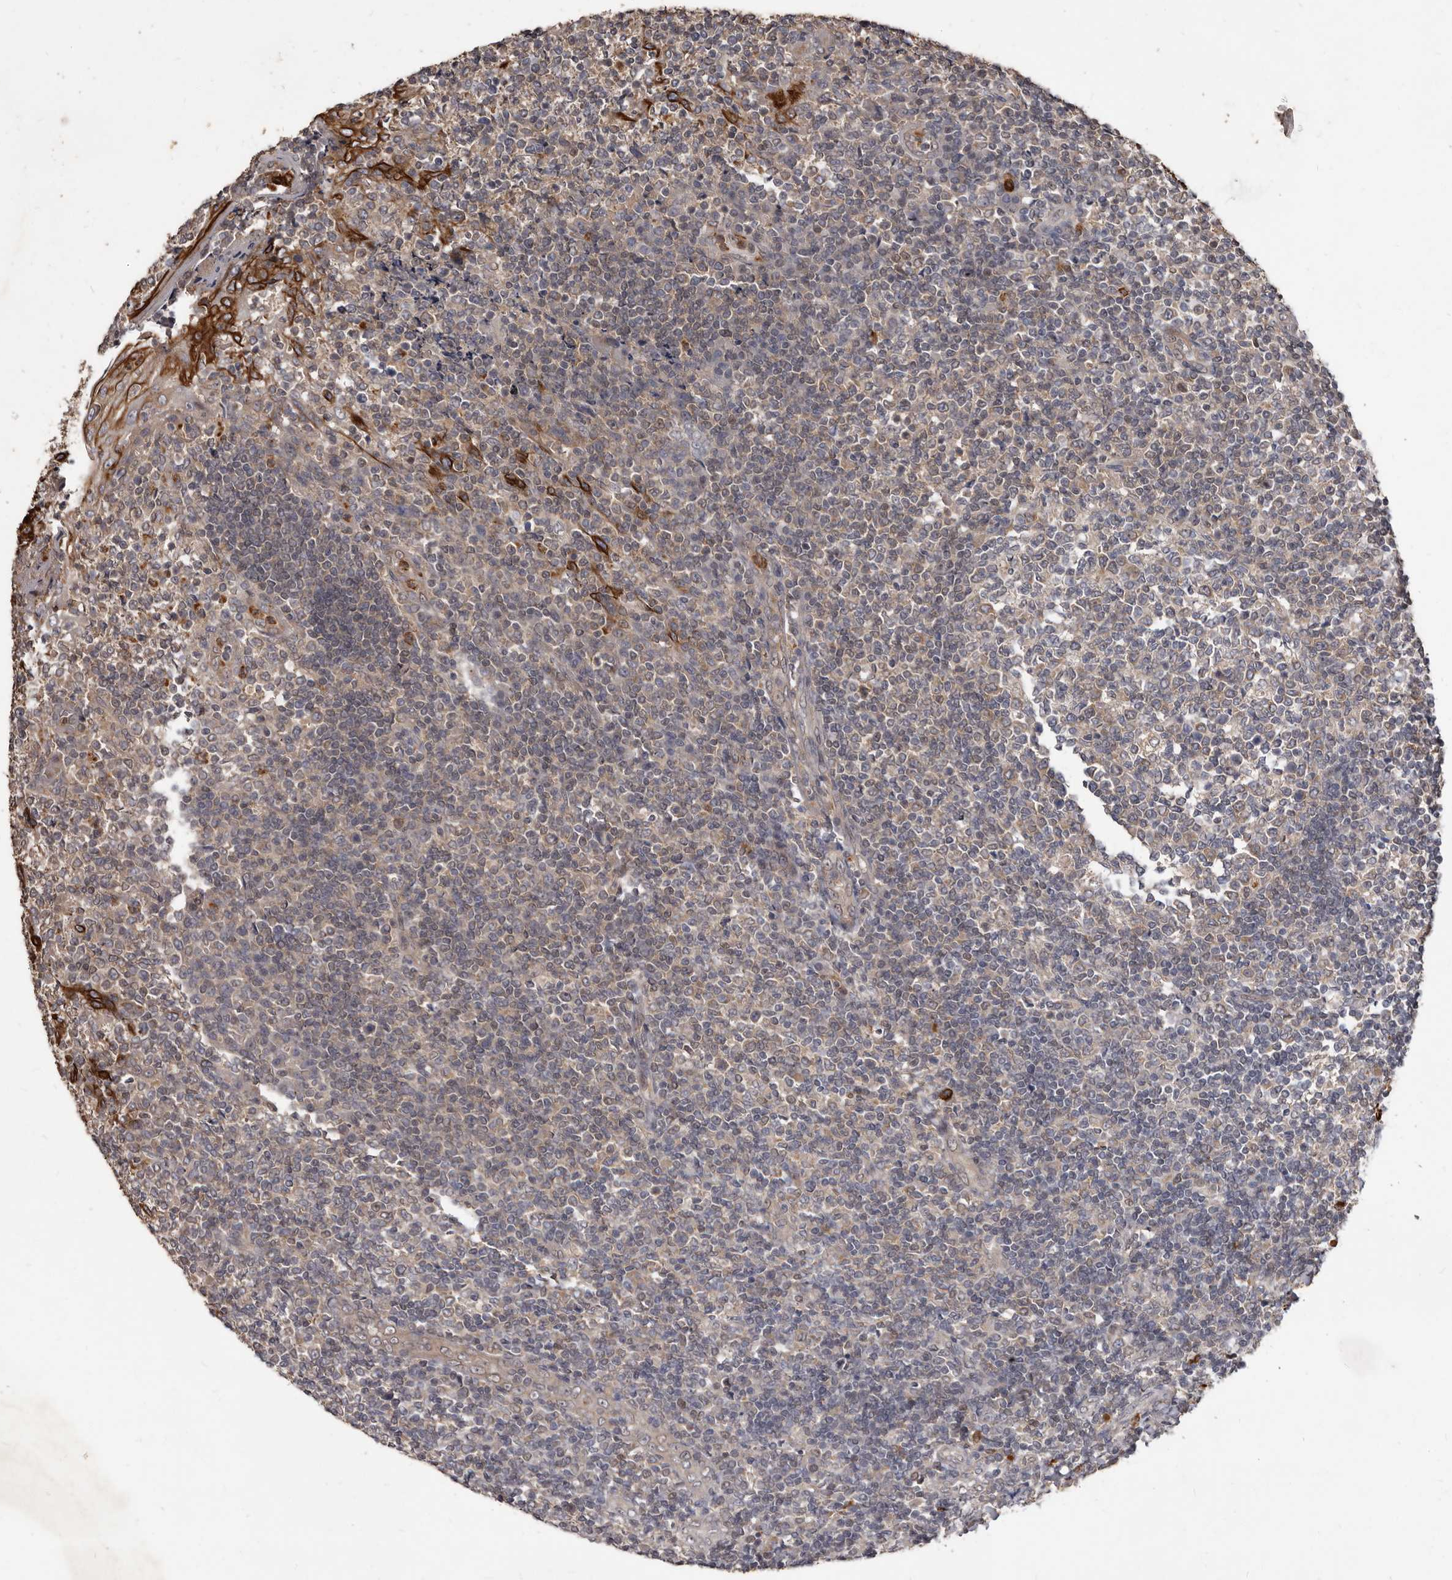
{"staining": {"intensity": "negative", "quantity": "none", "location": "none"}, "tissue": "tonsil", "cell_type": "Germinal center cells", "image_type": "normal", "snomed": [{"axis": "morphology", "description": "Normal tissue, NOS"}, {"axis": "topography", "description": "Tonsil"}], "caption": "Immunohistochemistry (IHC) photomicrograph of unremarkable tonsil stained for a protein (brown), which exhibits no expression in germinal center cells.", "gene": "ACLY", "patient": {"sex": "female", "age": 19}}